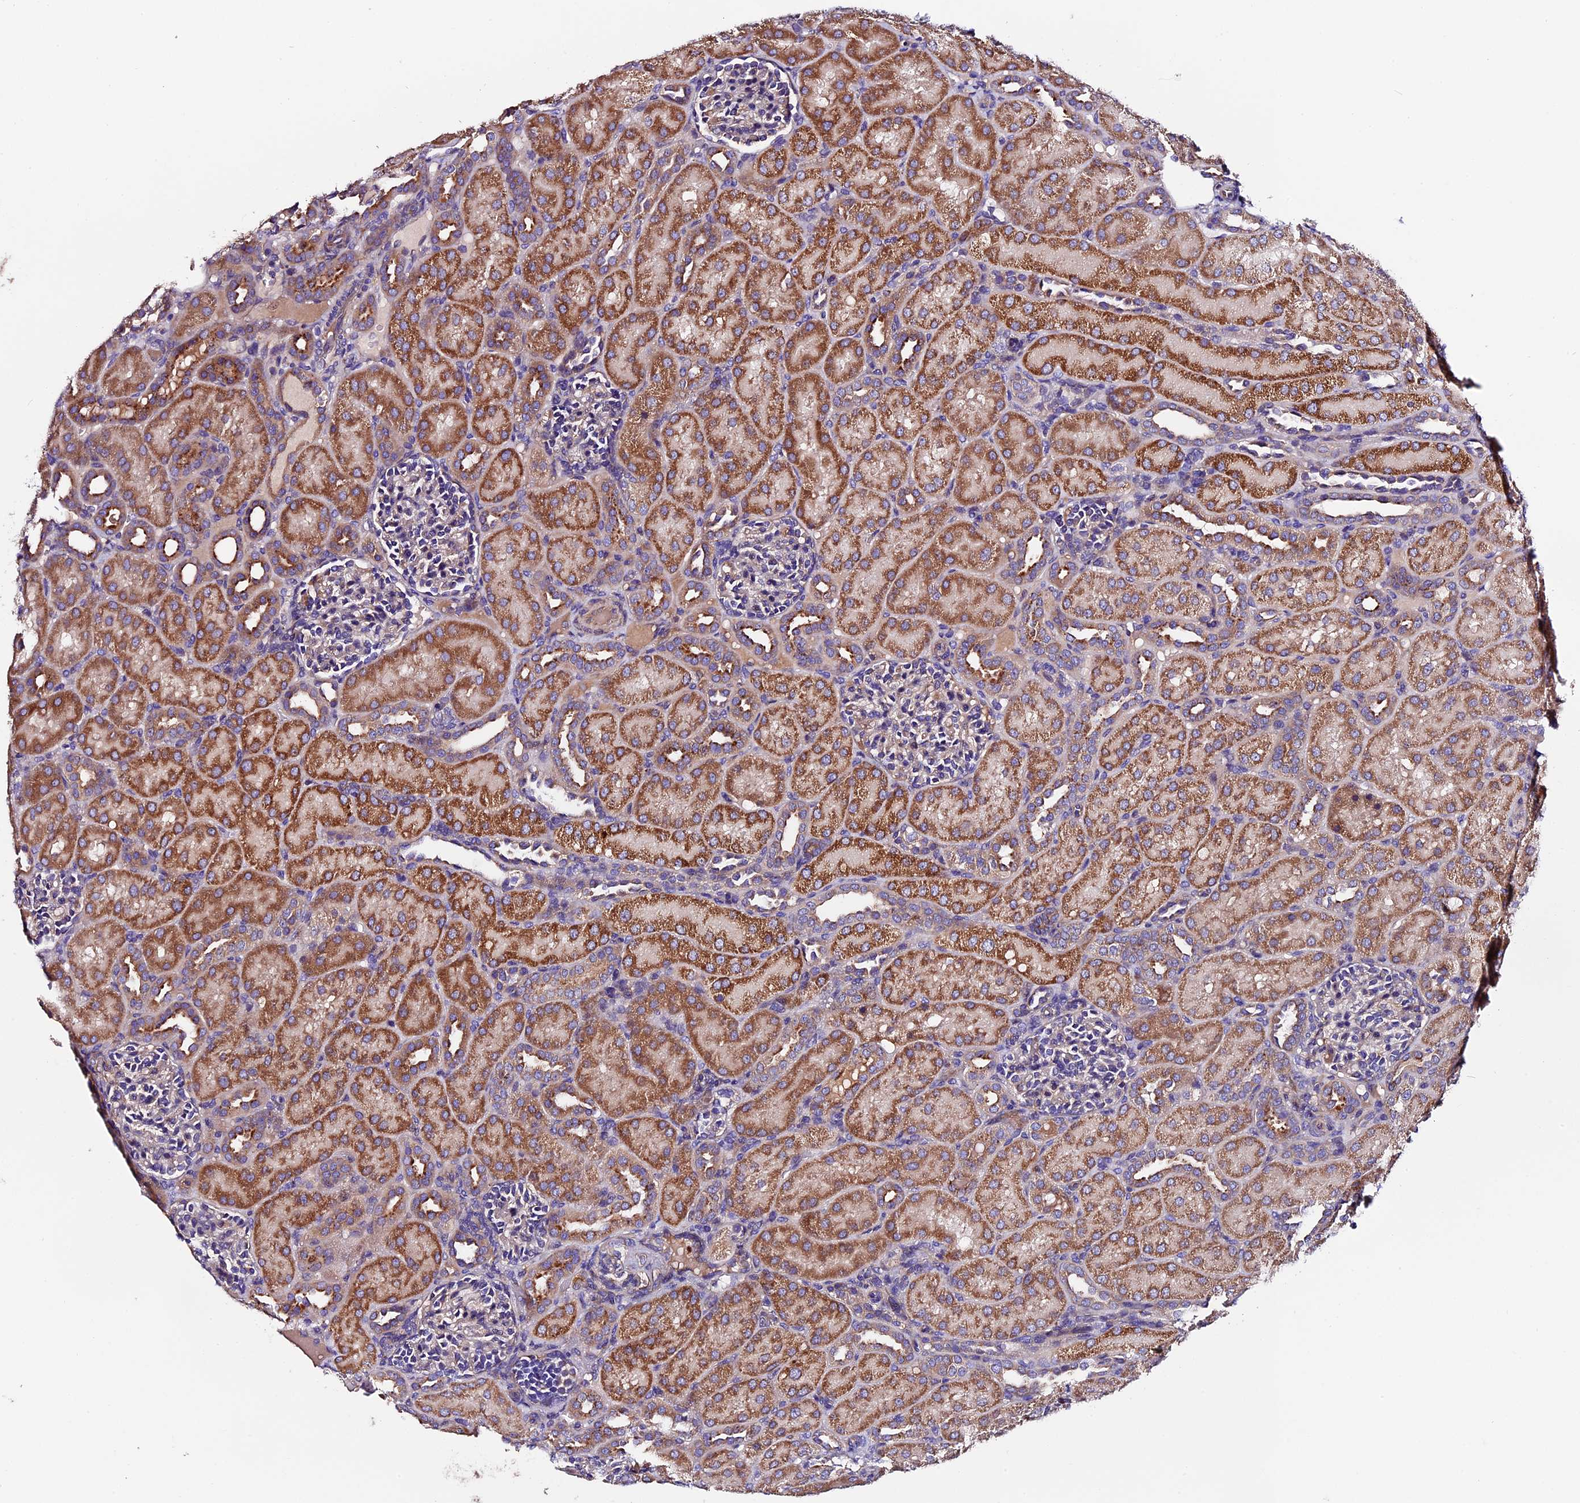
{"staining": {"intensity": "weak", "quantity": "<25%", "location": "cytoplasmic/membranous"}, "tissue": "kidney", "cell_type": "Cells in glomeruli", "image_type": "normal", "snomed": [{"axis": "morphology", "description": "Normal tissue, NOS"}, {"axis": "topography", "description": "Kidney"}], "caption": "IHC of unremarkable human kidney exhibits no staining in cells in glomeruli.", "gene": "CLN5", "patient": {"sex": "male", "age": 1}}